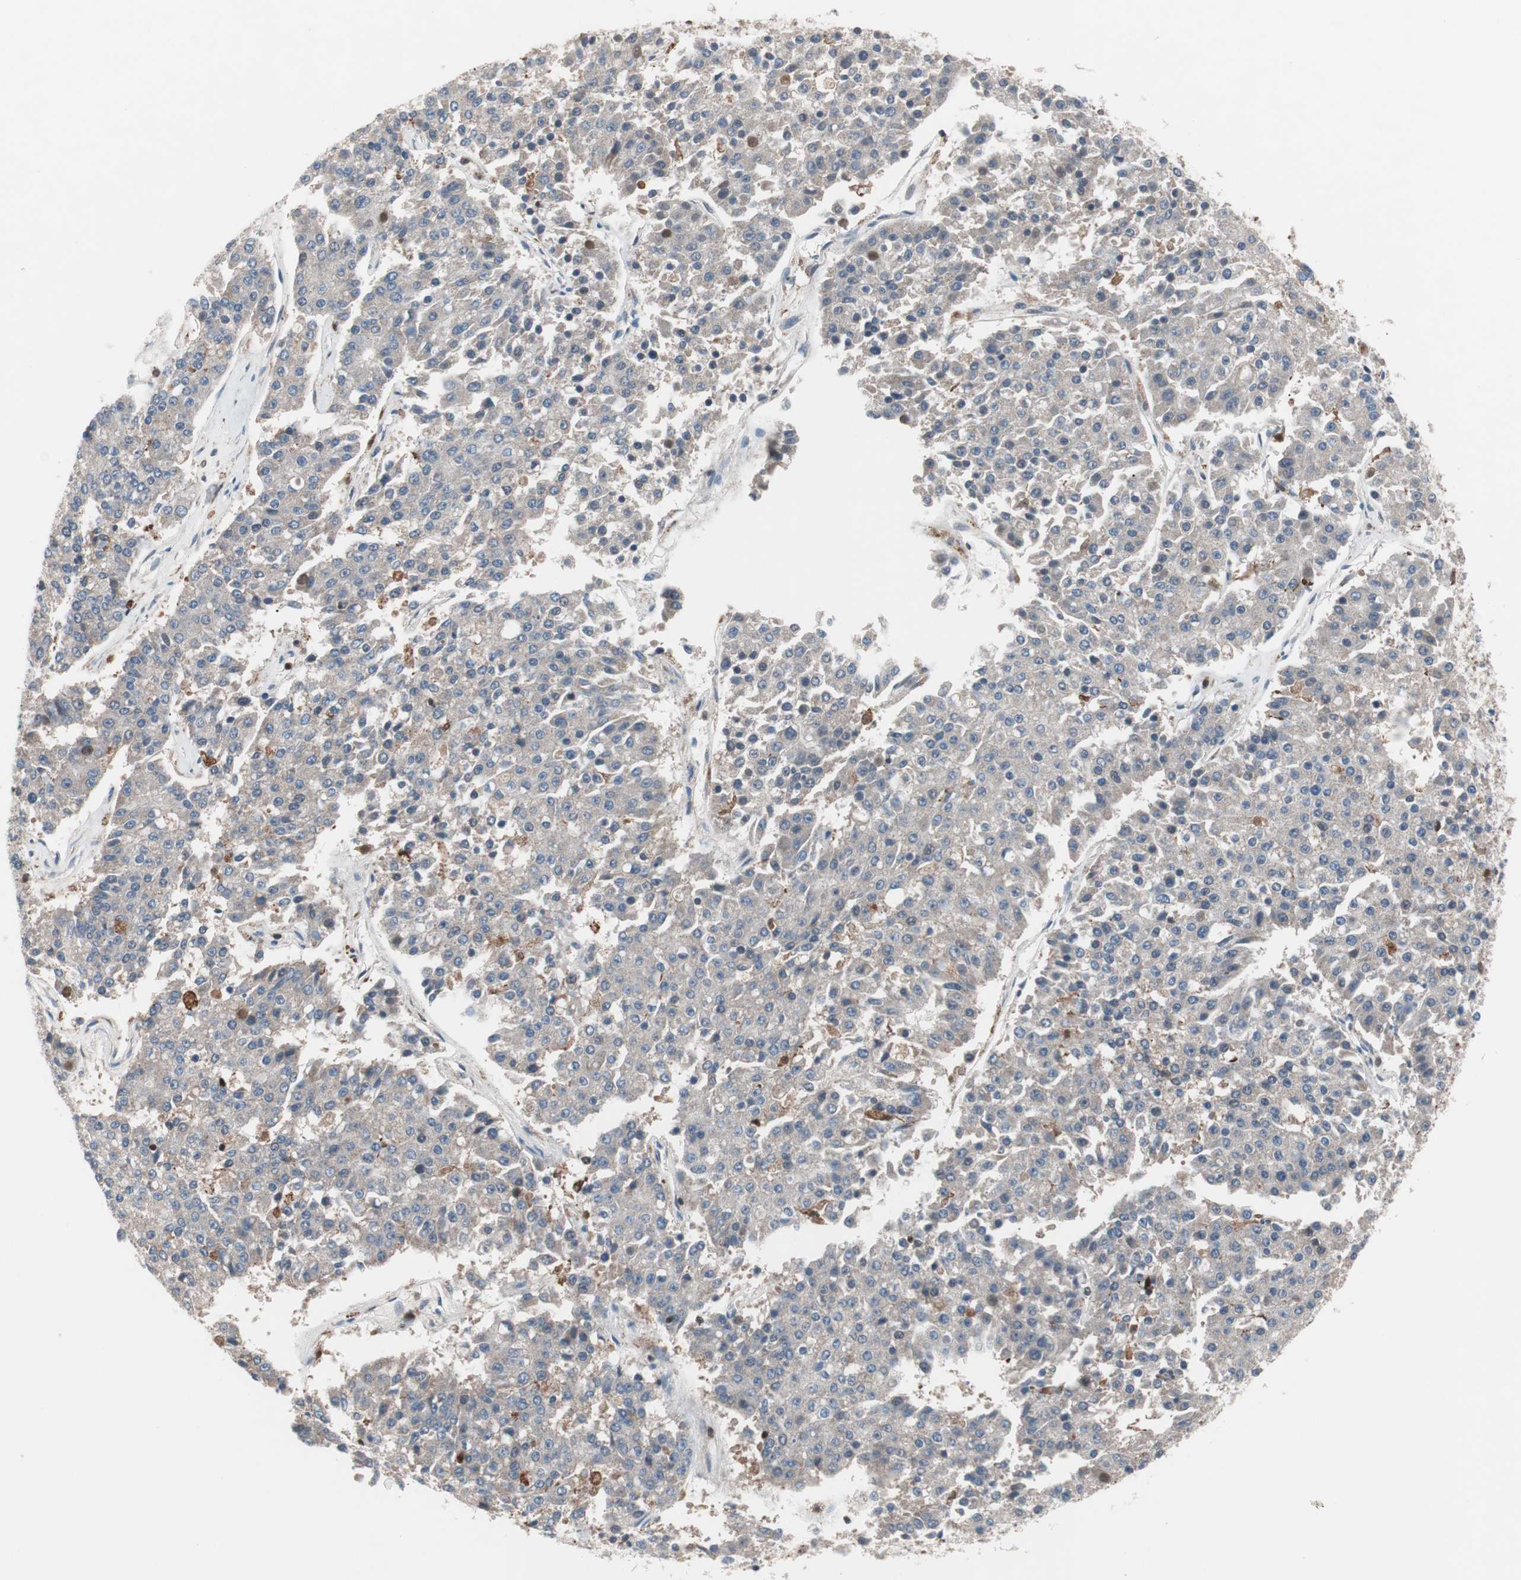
{"staining": {"intensity": "weak", "quantity": ">75%", "location": "cytoplasmic/membranous"}, "tissue": "pancreatic cancer", "cell_type": "Tumor cells", "image_type": "cancer", "snomed": [{"axis": "morphology", "description": "Adenocarcinoma, NOS"}, {"axis": "topography", "description": "Pancreas"}], "caption": "Immunohistochemical staining of human pancreatic cancer (adenocarcinoma) reveals low levels of weak cytoplasmic/membranous positivity in approximately >75% of tumor cells. The staining was performed using DAB (3,3'-diaminobenzidine), with brown indicating positive protein expression. Nuclei are stained blue with hematoxylin.", "gene": "PIK3R1", "patient": {"sex": "male", "age": 50}}